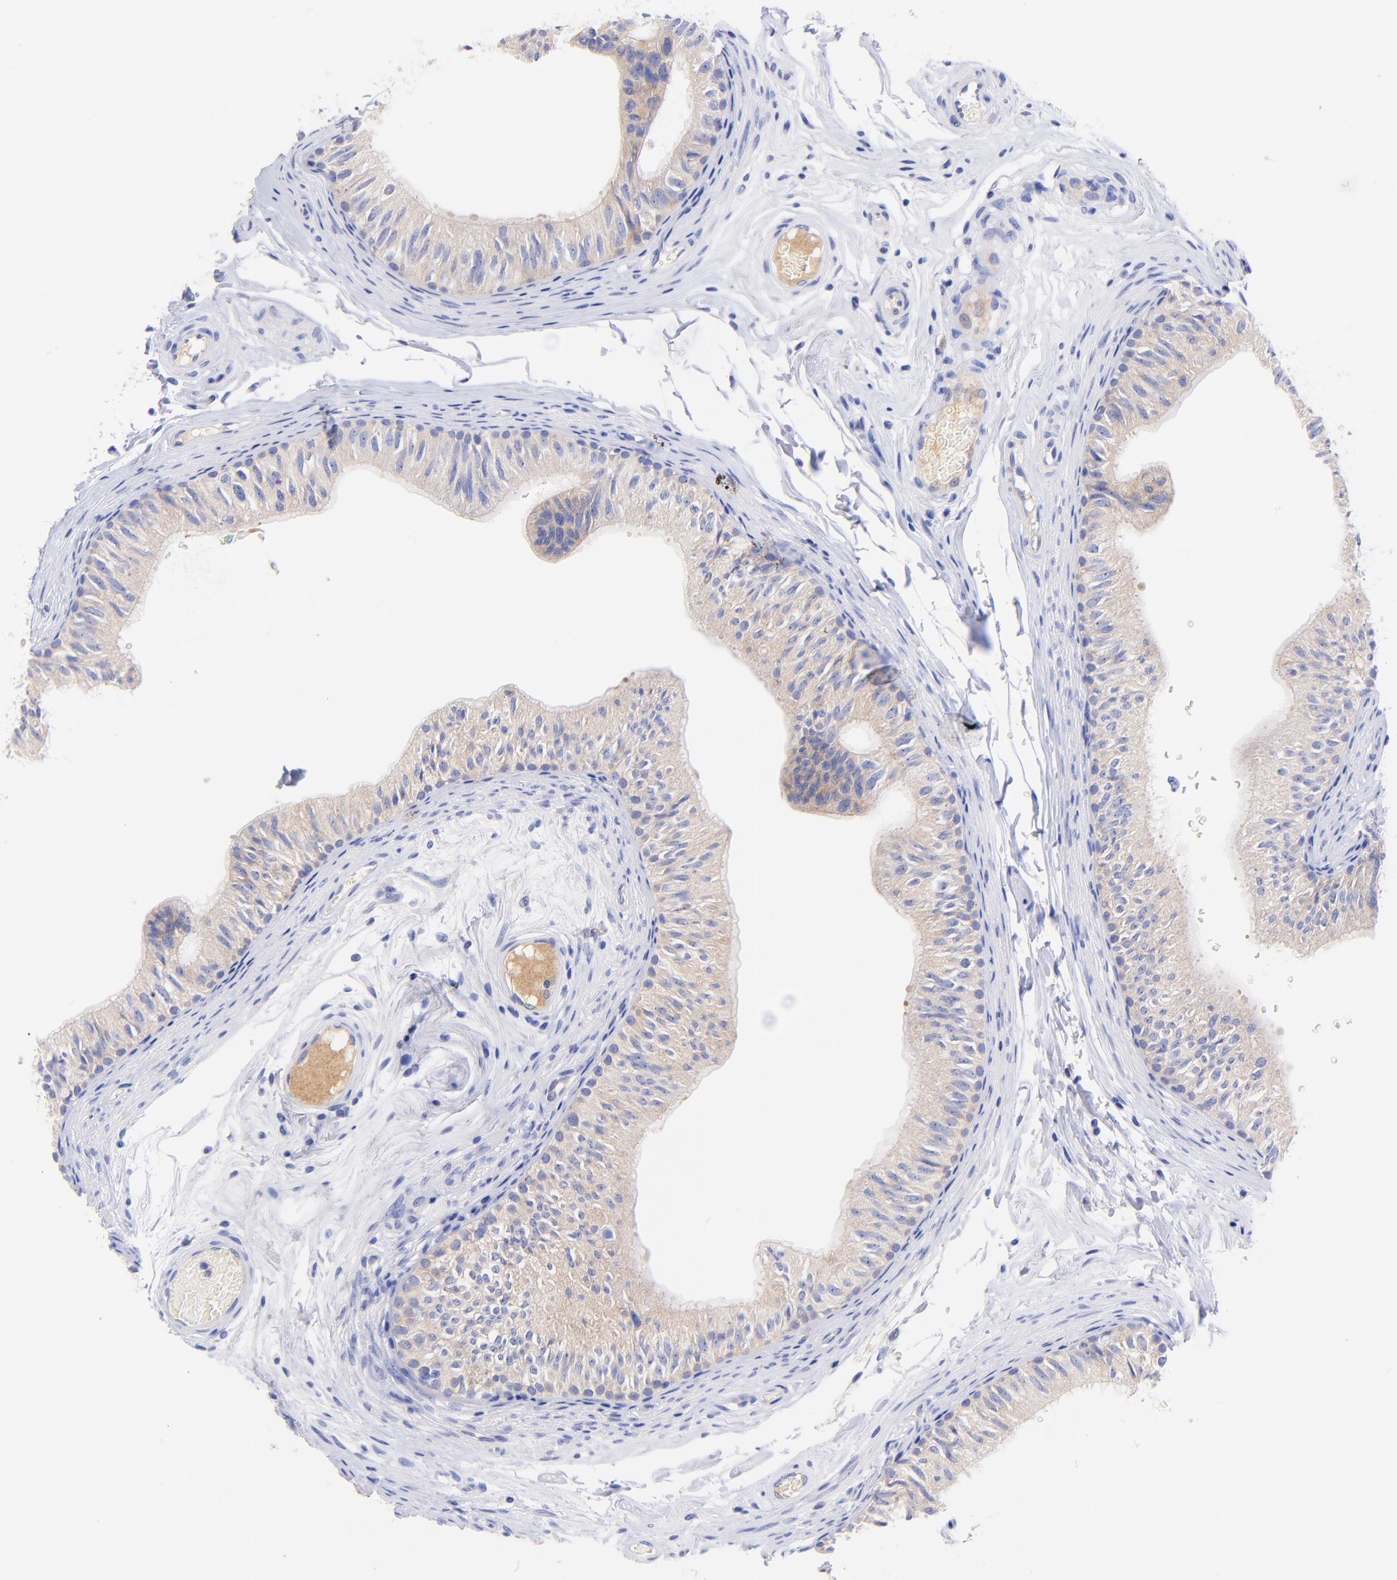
{"staining": {"intensity": "weak", "quantity": "25%-75%", "location": "cytoplasmic/membranous"}, "tissue": "epididymis", "cell_type": "Glandular cells", "image_type": "normal", "snomed": [{"axis": "morphology", "description": "Normal tissue, NOS"}, {"axis": "topography", "description": "Testis"}, {"axis": "topography", "description": "Epididymis"}], "caption": "An image of human epididymis stained for a protein exhibits weak cytoplasmic/membranous brown staining in glandular cells. (DAB IHC with brightfield microscopy, high magnification).", "gene": "GPHN", "patient": {"sex": "male", "age": 36}}